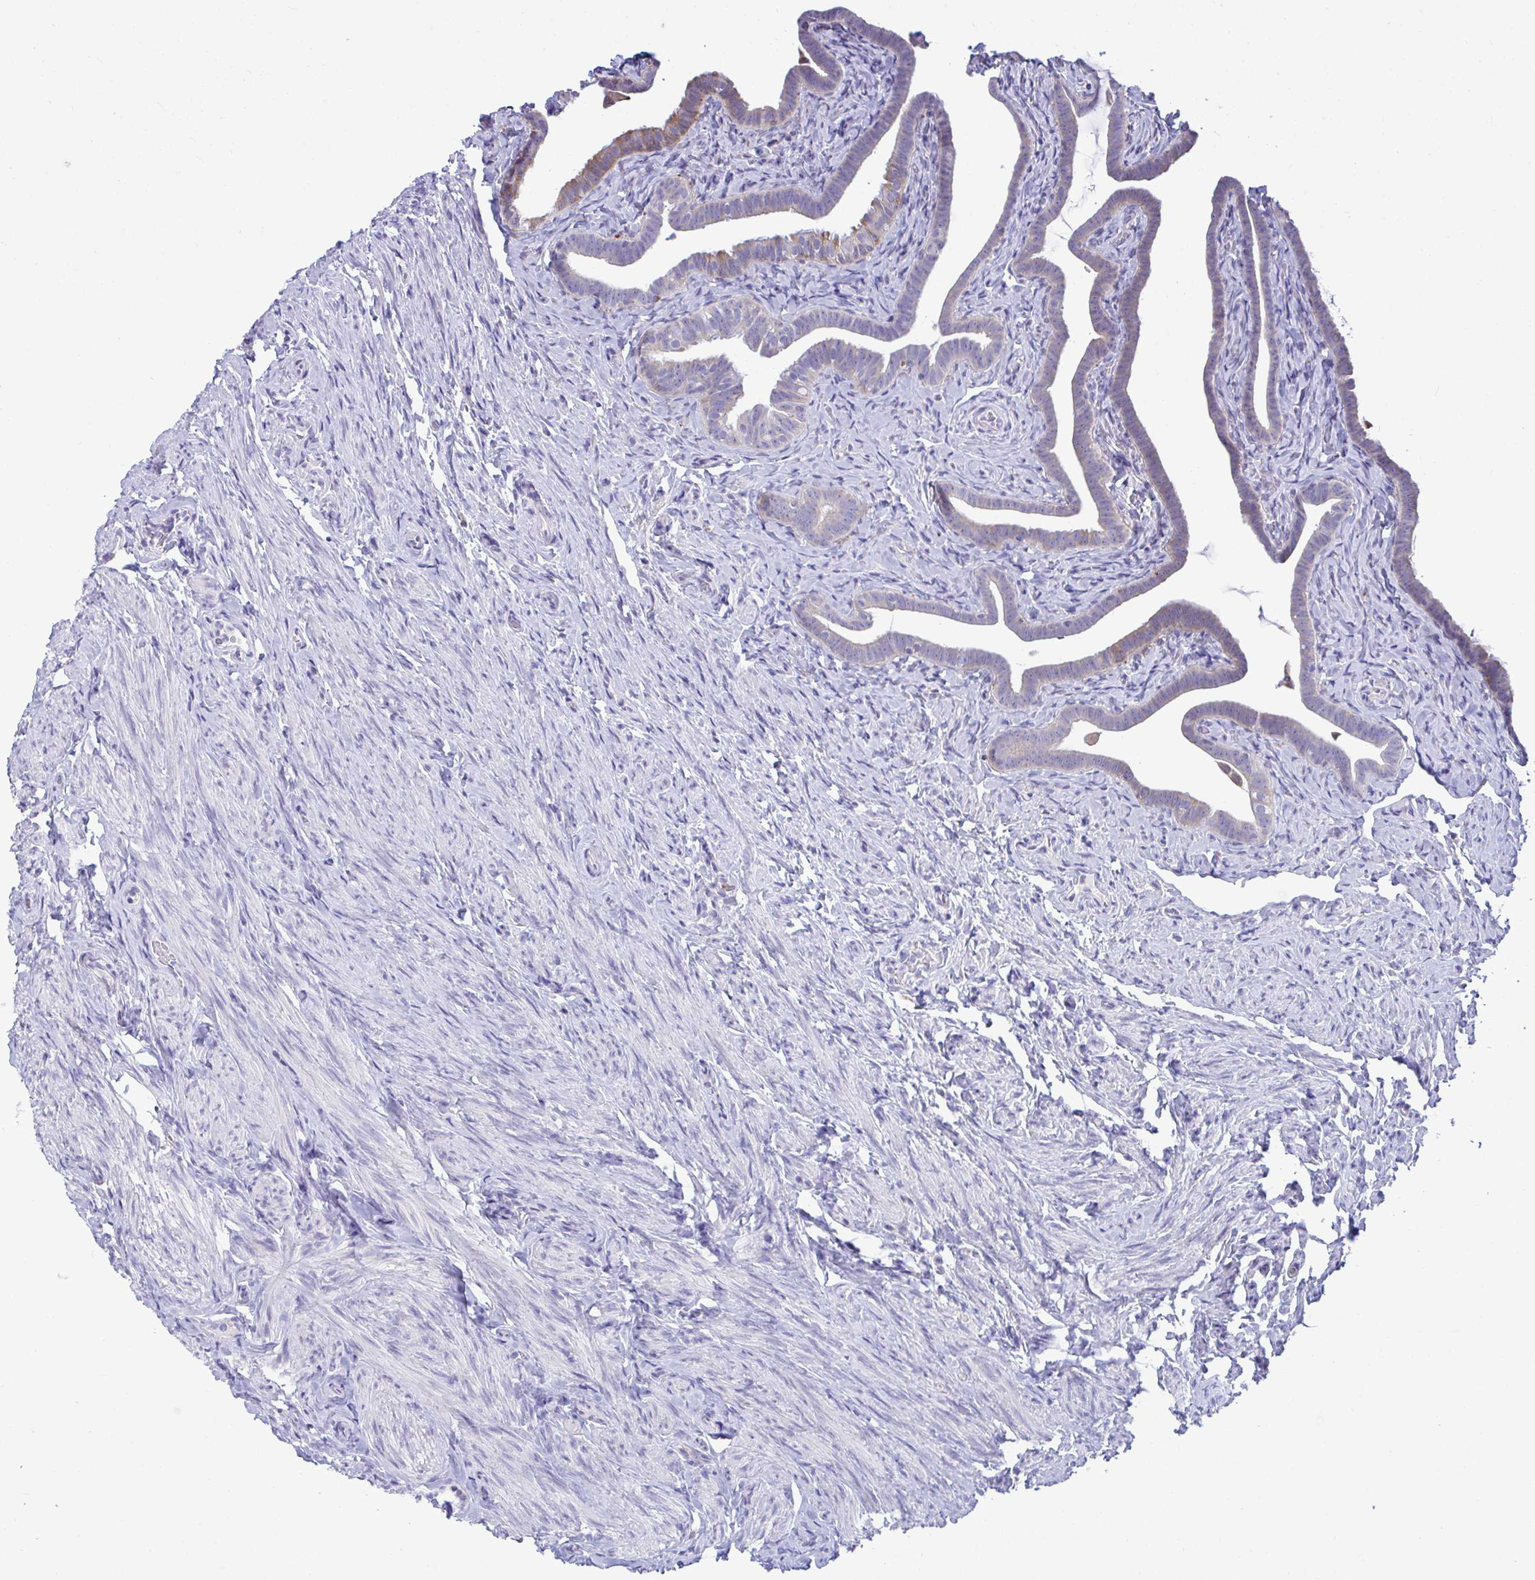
{"staining": {"intensity": "moderate", "quantity": "<25%", "location": "cytoplasmic/membranous"}, "tissue": "fallopian tube", "cell_type": "Glandular cells", "image_type": "normal", "snomed": [{"axis": "morphology", "description": "Normal tissue, NOS"}, {"axis": "topography", "description": "Fallopian tube"}], "caption": "This is an image of IHC staining of benign fallopian tube, which shows moderate positivity in the cytoplasmic/membranous of glandular cells.", "gene": "PIGK", "patient": {"sex": "female", "age": 69}}